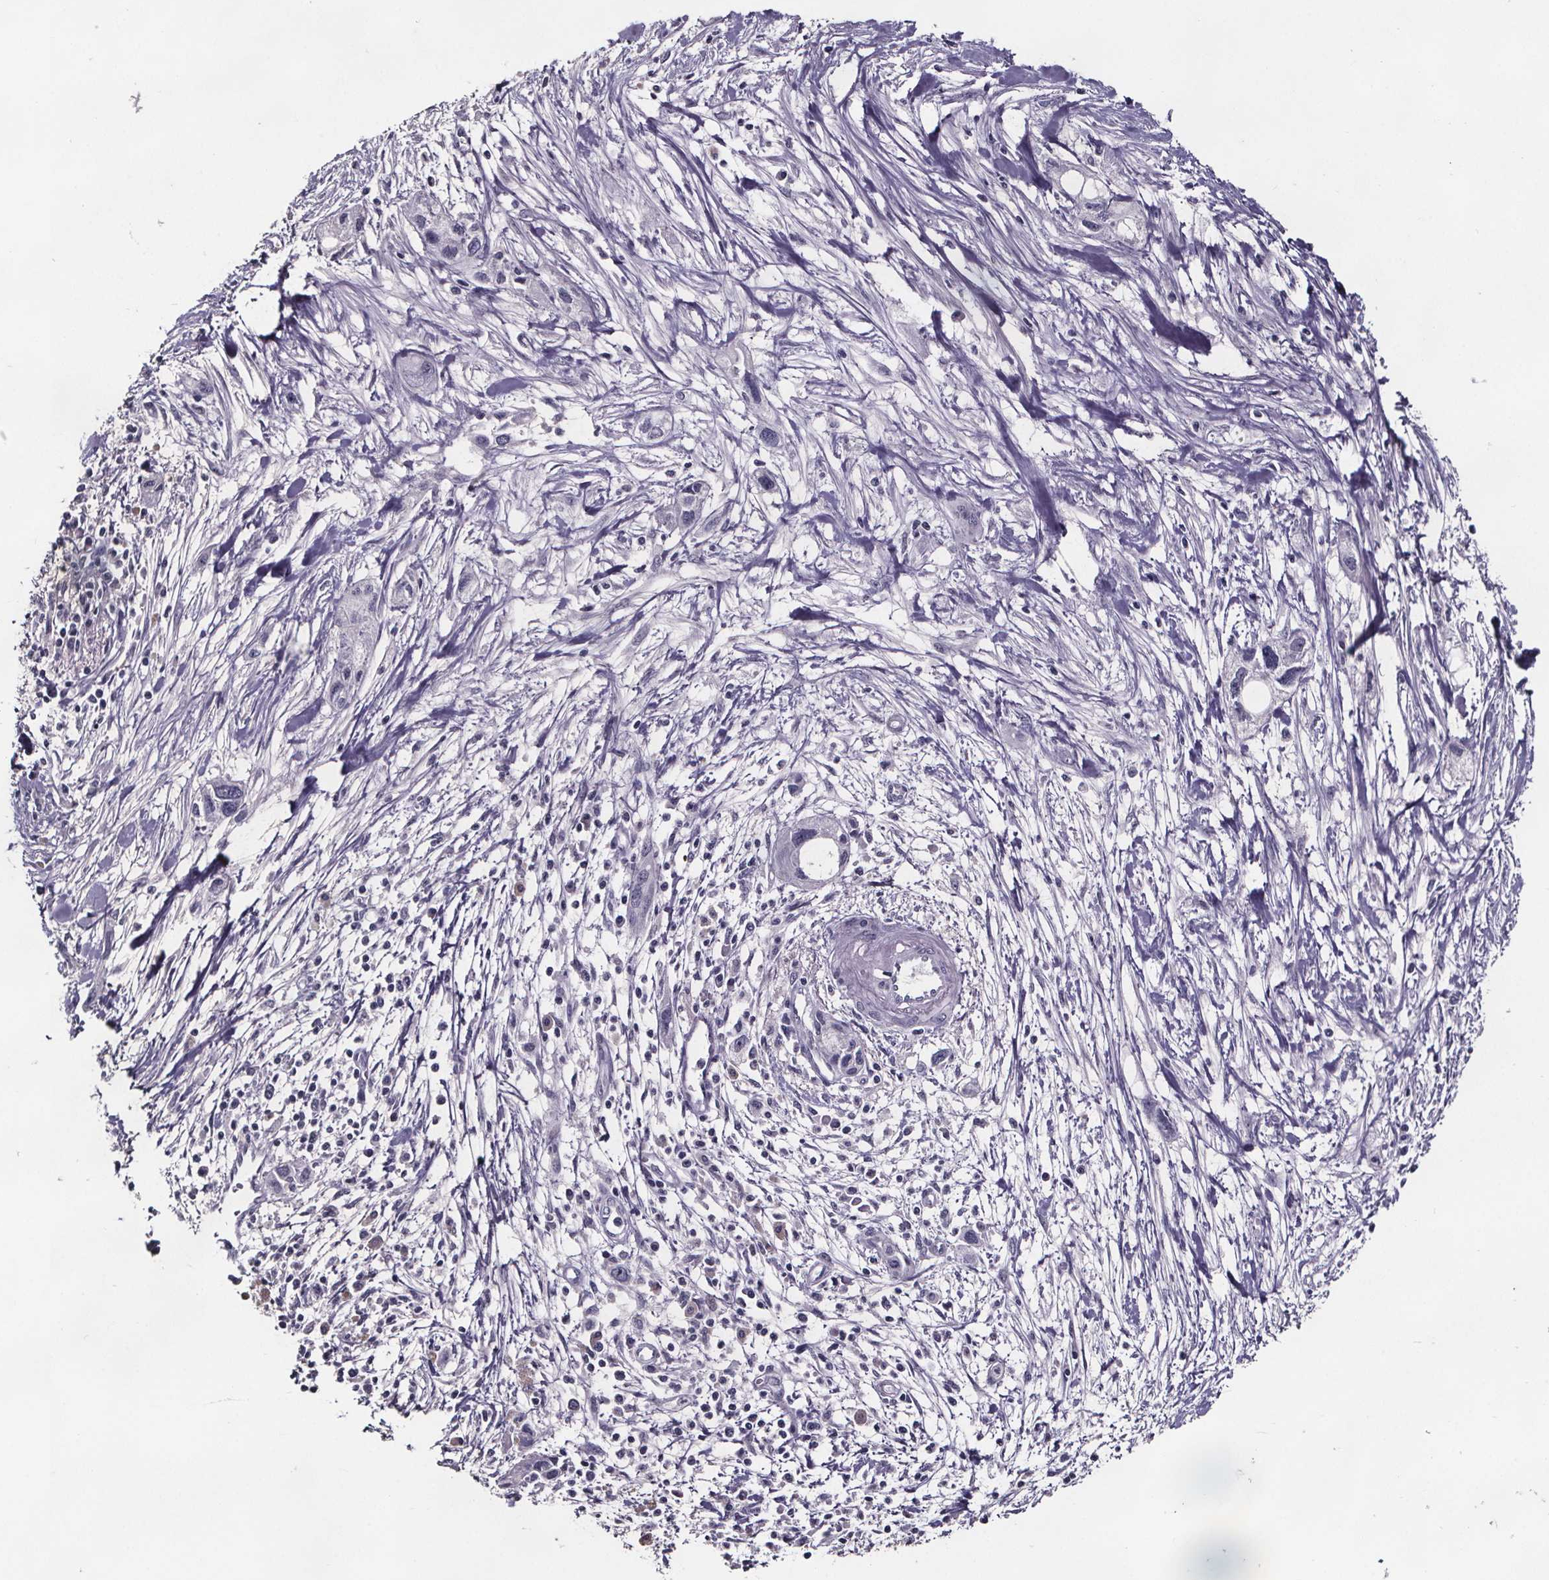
{"staining": {"intensity": "negative", "quantity": "none", "location": "none"}, "tissue": "pancreatic cancer", "cell_type": "Tumor cells", "image_type": "cancer", "snomed": [{"axis": "morphology", "description": "Adenocarcinoma, NOS"}, {"axis": "topography", "description": "Pancreas"}], "caption": "A photomicrograph of pancreatic adenocarcinoma stained for a protein reveals no brown staining in tumor cells. (DAB (3,3'-diaminobenzidine) IHC visualized using brightfield microscopy, high magnification).", "gene": "AR", "patient": {"sex": "female", "age": 61}}